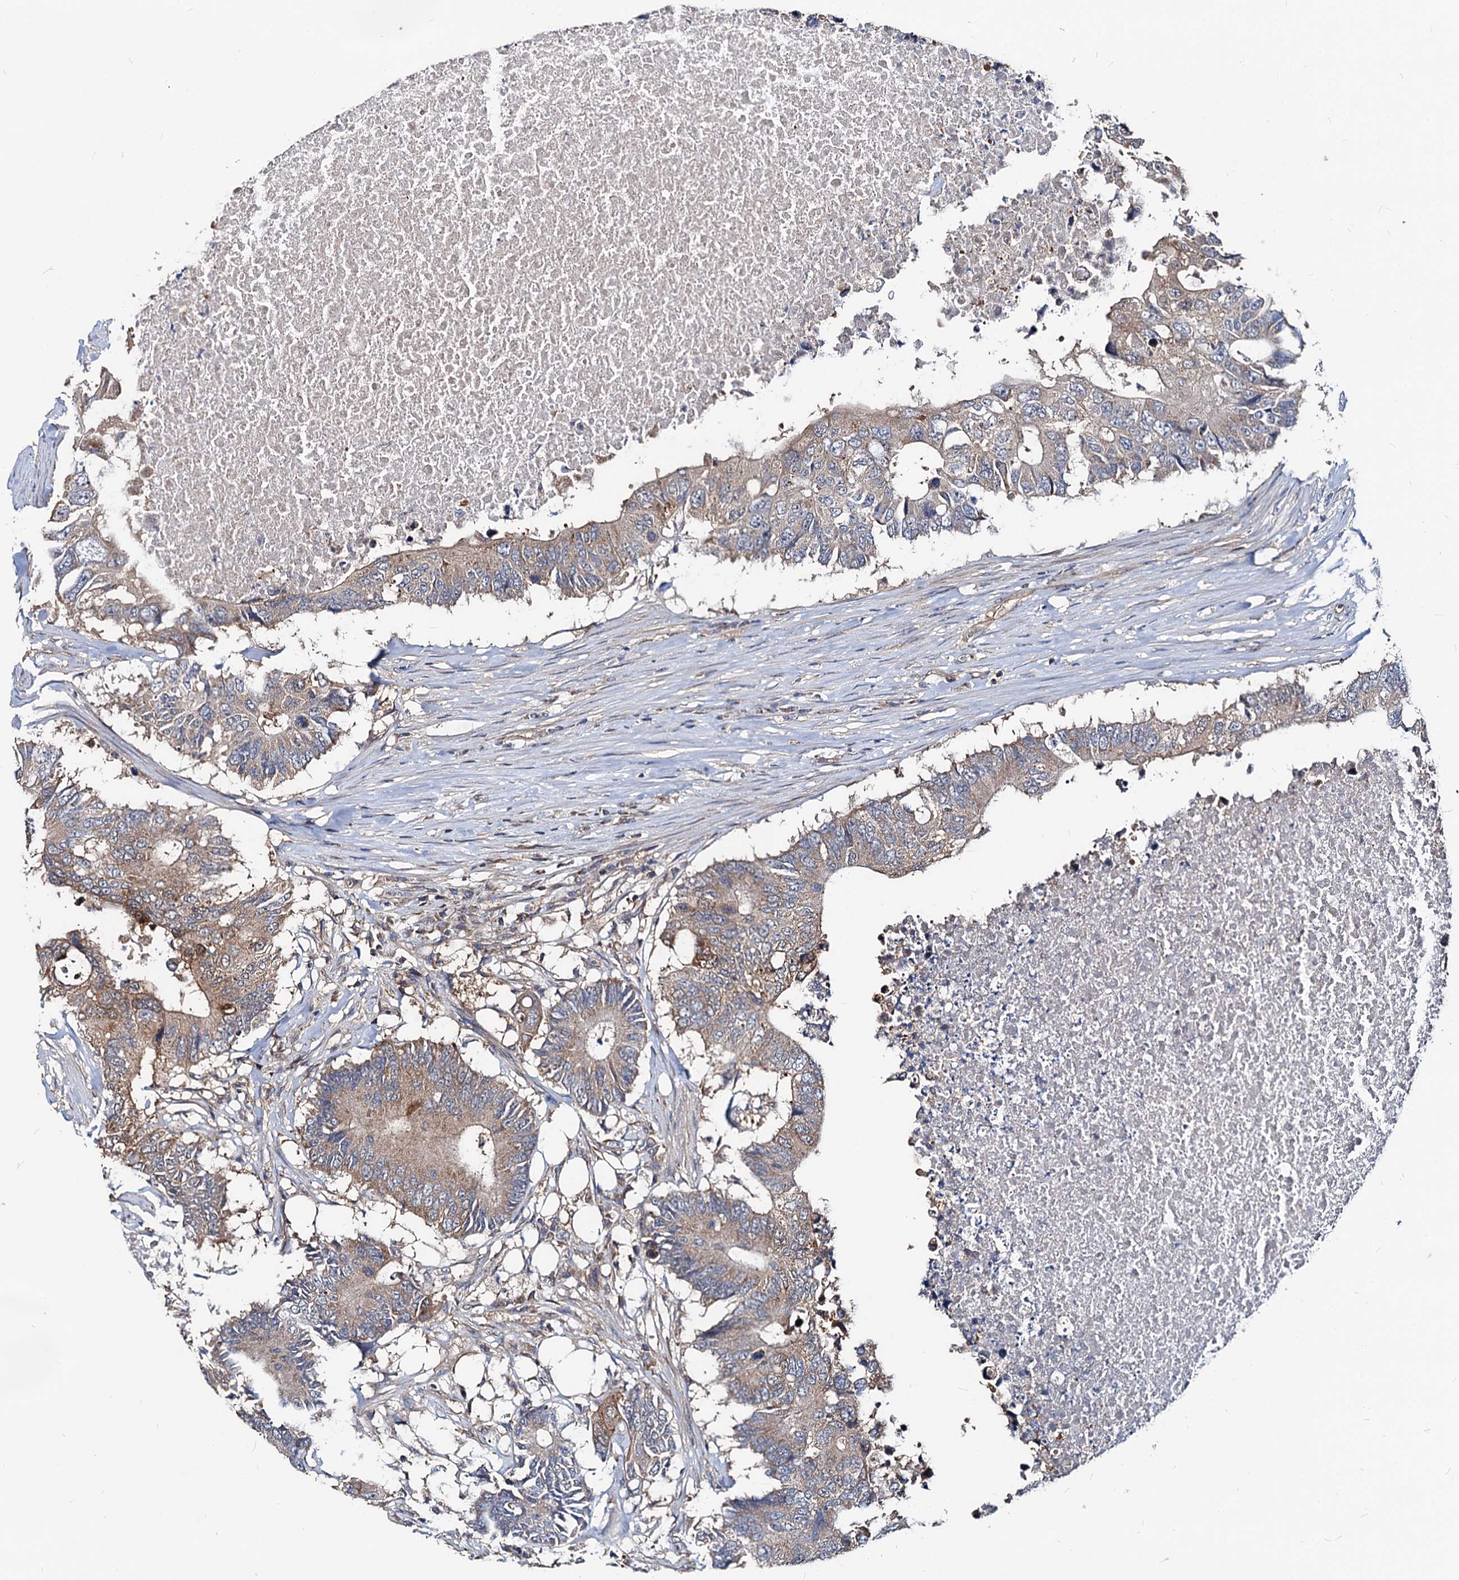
{"staining": {"intensity": "moderate", "quantity": ">75%", "location": "cytoplasmic/membranous"}, "tissue": "colorectal cancer", "cell_type": "Tumor cells", "image_type": "cancer", "snomed": [{"axis": "morphology", "description": "Adenocarcinoma, NOS"}, {"axis": "topography", "description": "Colon"}], "caption": "Immunohistochemical staining of colorectal cancer exhibits medium levels of moderate cytoplasmic/membranous expression in about >75% of tumor cells.", "gene": "IDI1", "patient": {"sex": "male", "age": 71}}